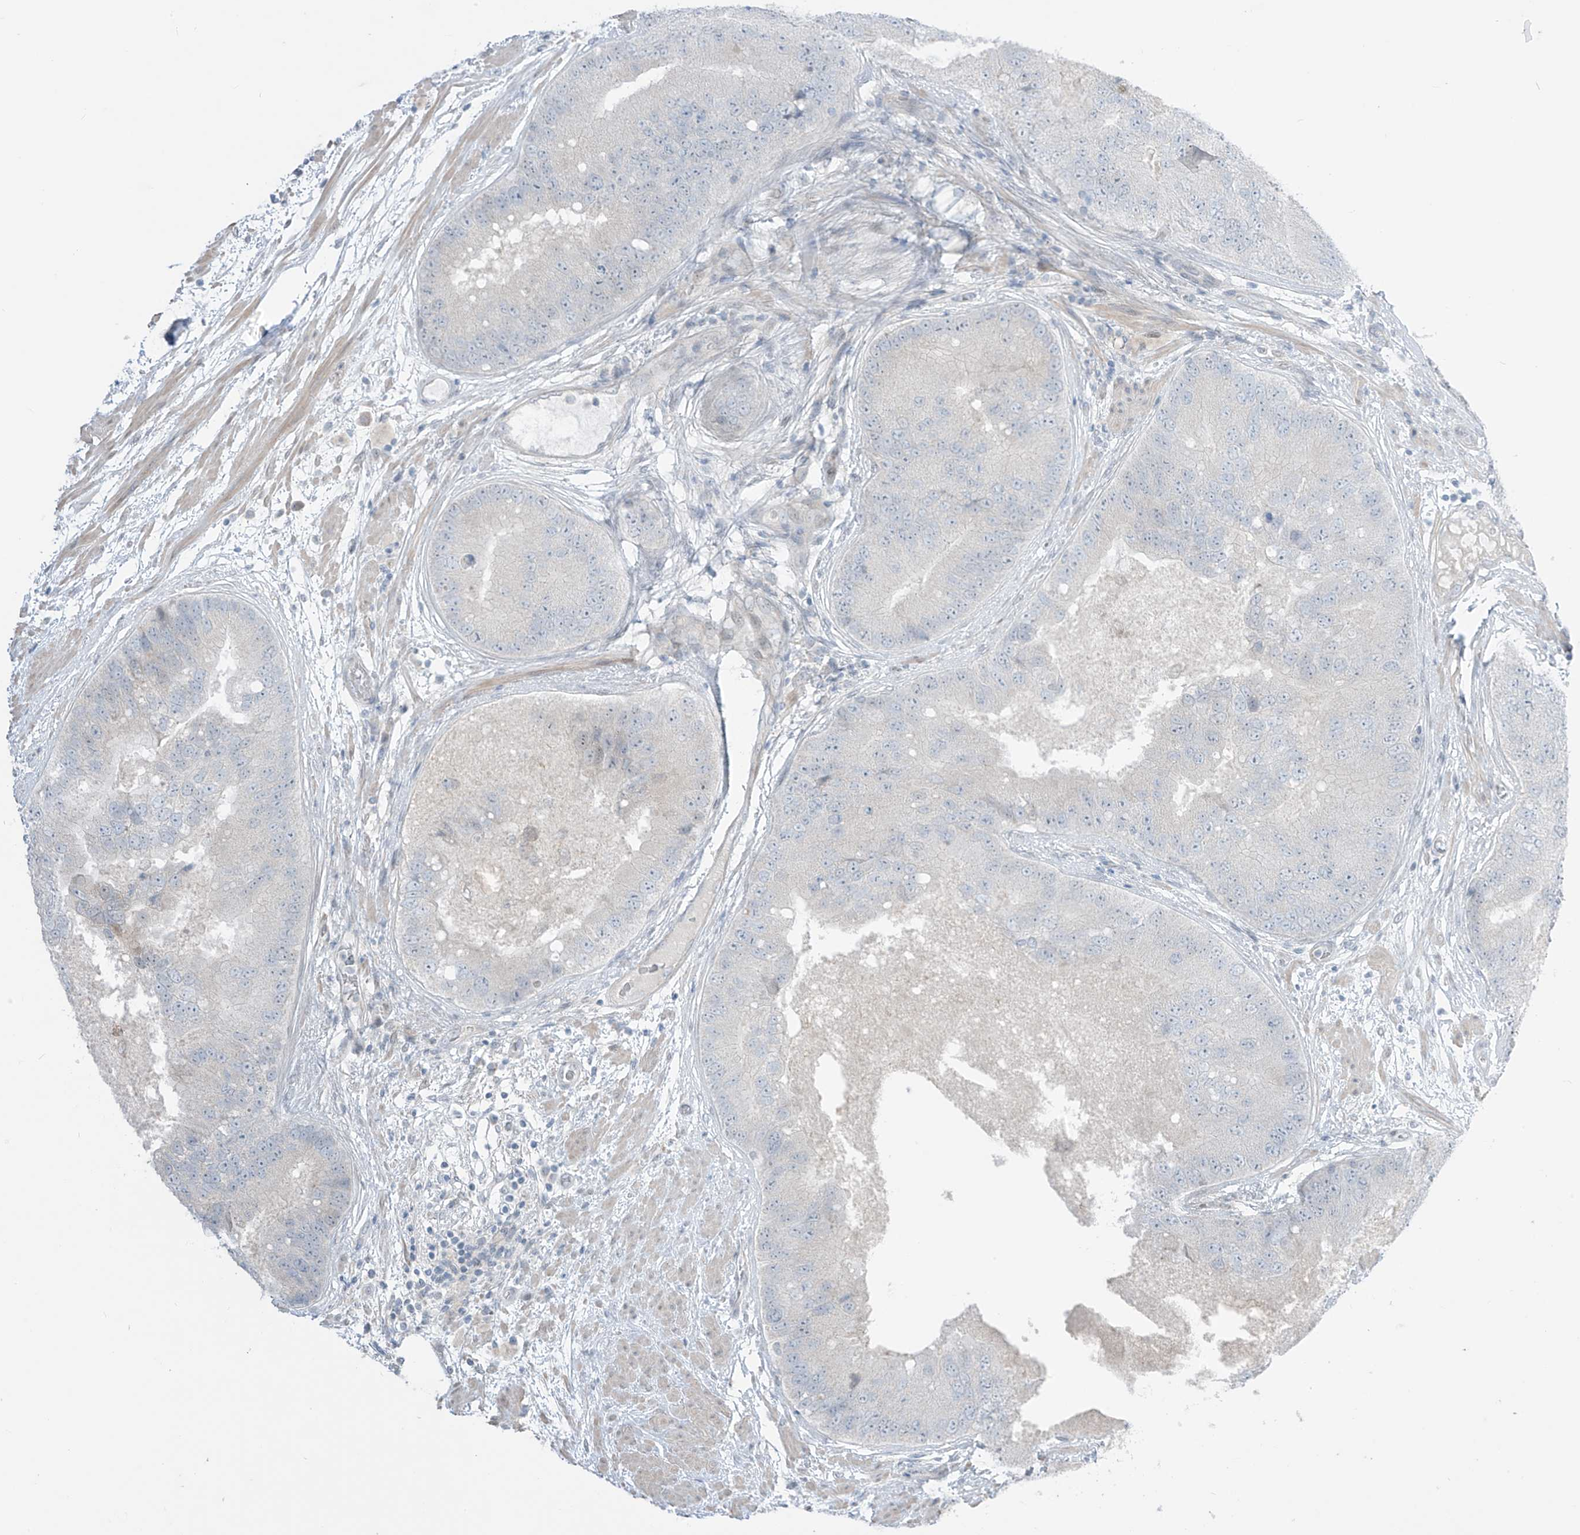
{"staining": {"intensity": "negative", "quantity": "none", "location": "none"}, "tissue": "prostate cancer", "cell_type": "Tumor cells", "image_type": "cancer", "snomed": [{"axis": "morphology", "description": "Adenocarcinoma, High grade"}, {"axis": "topography", "description": "Prostate"}], "caption": "Prostate high-grade adenocarcinoma was stained to show a protein in brown. There is no significant expression in tumor cells. (Brightfield microscopy of DAB (3,3'-diaminobenzidine) immunohistochemistry (IHC) at high magnification).", "gene": "ASPRV1", "patient": {"sex": "male", "age": 70}}